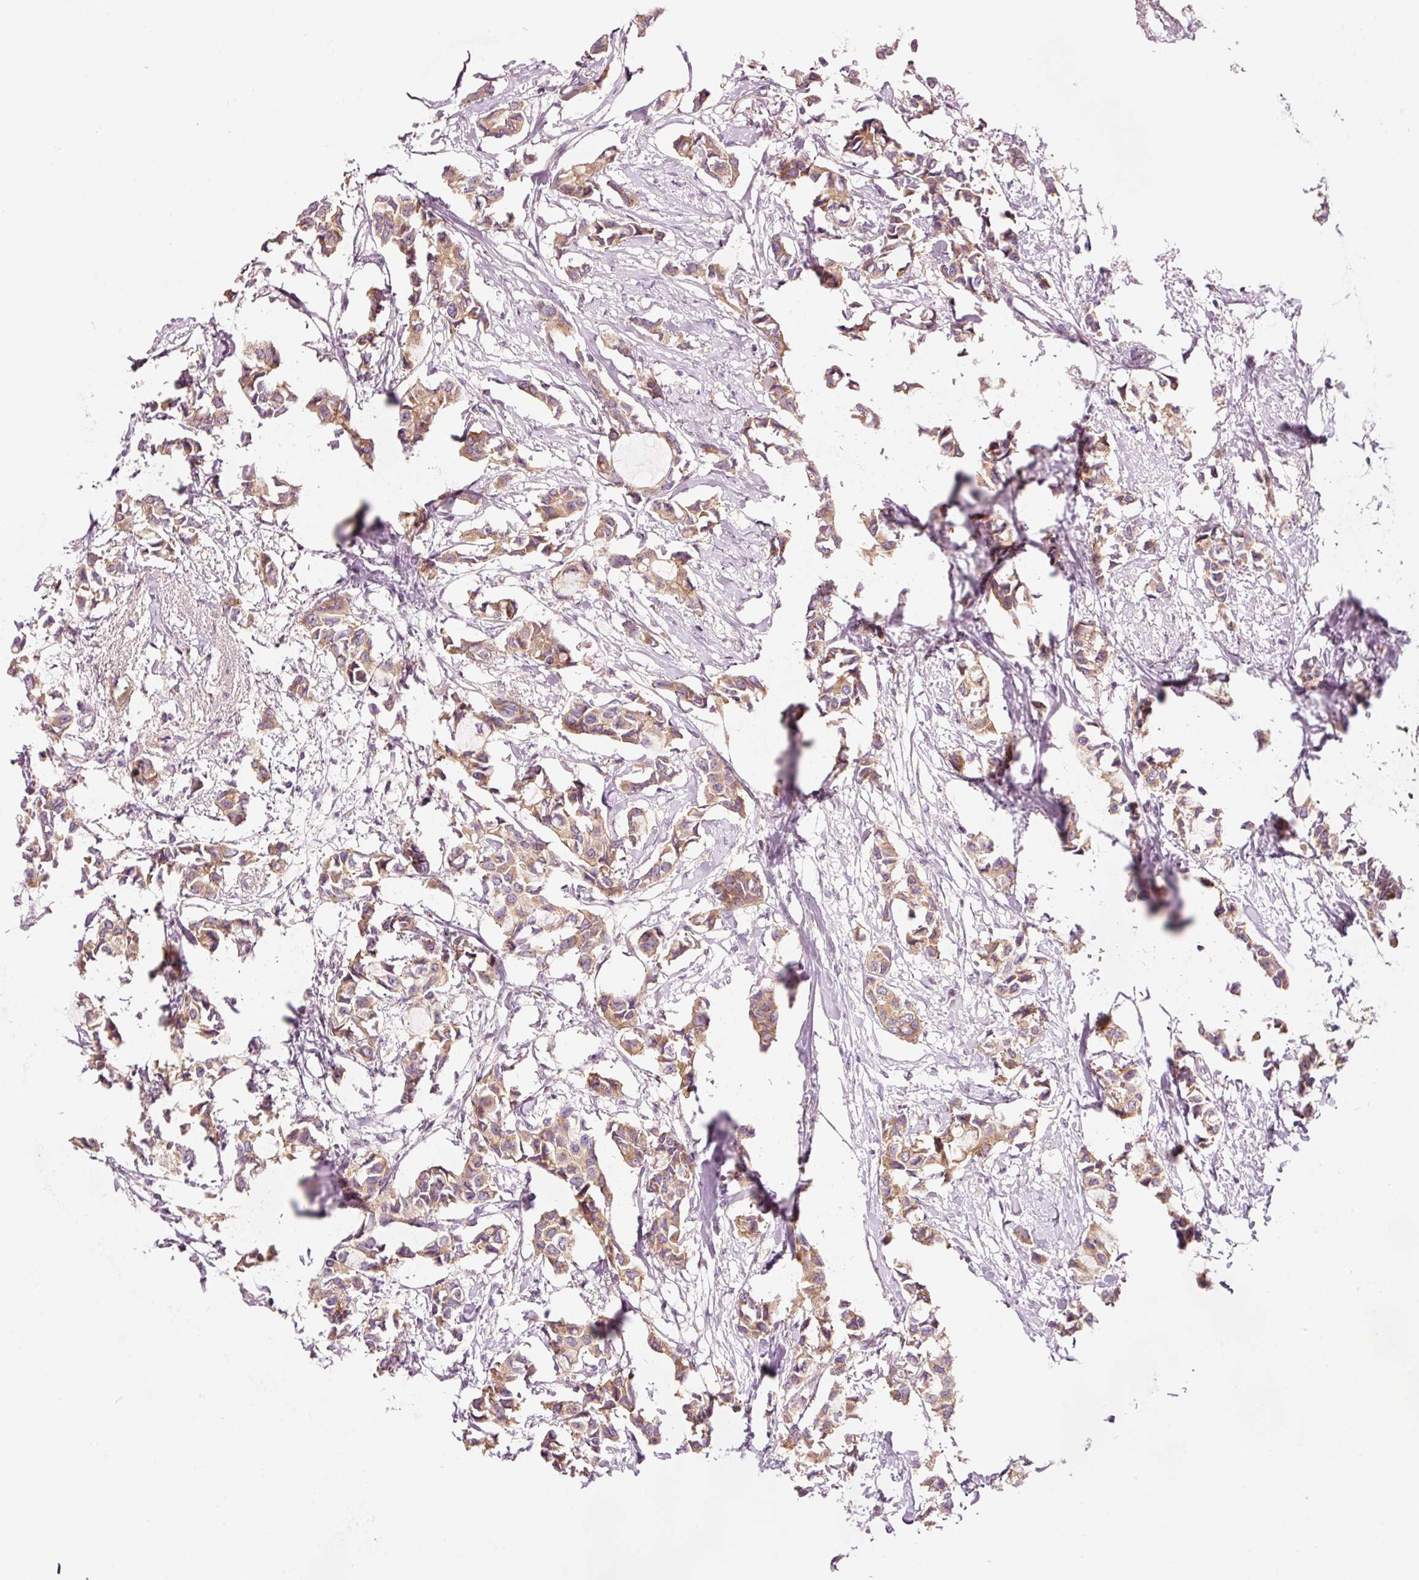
{"staining": {"intensity": "moderate", "quantity": ">75%", "location": "cytoplasmic/membranous"}, "tissue": "breast cancer", "cell_type": "Tumor cells", "image_type": "cancer", "snomed": [{"axis": "morphology", "description": "Duct carcinoma"}, {"axis": "topography", "description": "Breast"}], "caption": "Immunohistochemistry of invasive ductal carcinoma (breast) displays medium levels of moderate cytoplasmic/membranous expression in about >75% of tumor cells. (DAB IHC with brightfield microscopy, high magnification).", "gene": "NAPA", "patient": {"sex": "female", "age": 73}}